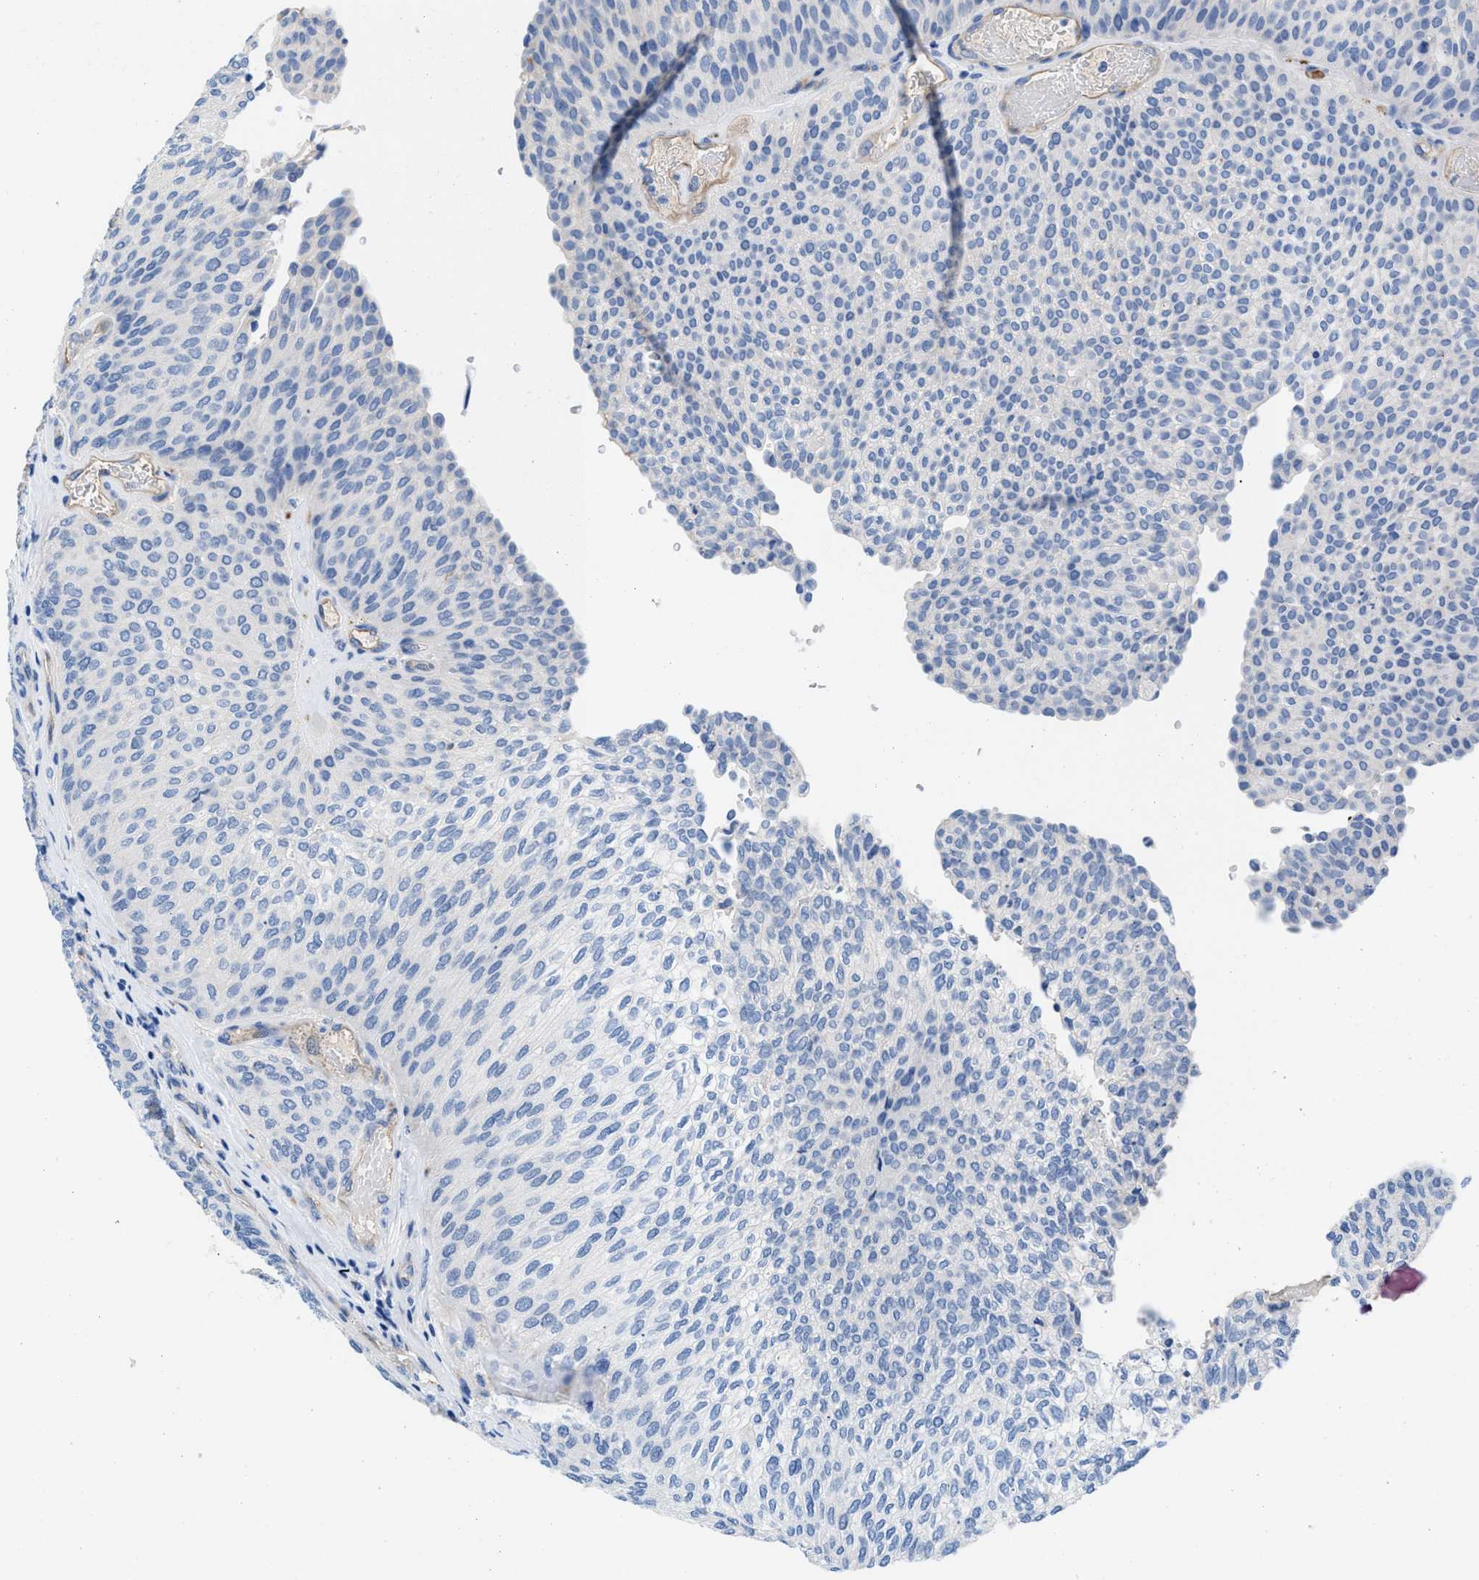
{"staining": {"intensity": "negative", "quantity": "none", "location": "none"}, "tissue": "urothelial cancer", "cell_type": "Tumor cells", "image_type": "cancer", "snomed": [{"axis": "morphology", "description": "Urothelial carcinoma, Low grade"}, {"axis": "topography", "description": "Urinary bladder"}], "caption": "High magnification brightfield microscopy of urothelial cancer stained with DAB (brown) and counterstained with hematoxylin (blue): tumor cells show no significant expression. (DAB (3,3'-diaminobenzidine) immunohistochemistry, high magnification).", "gene": "SLFN13", "patient": {"sex": "female", "age": 79}}